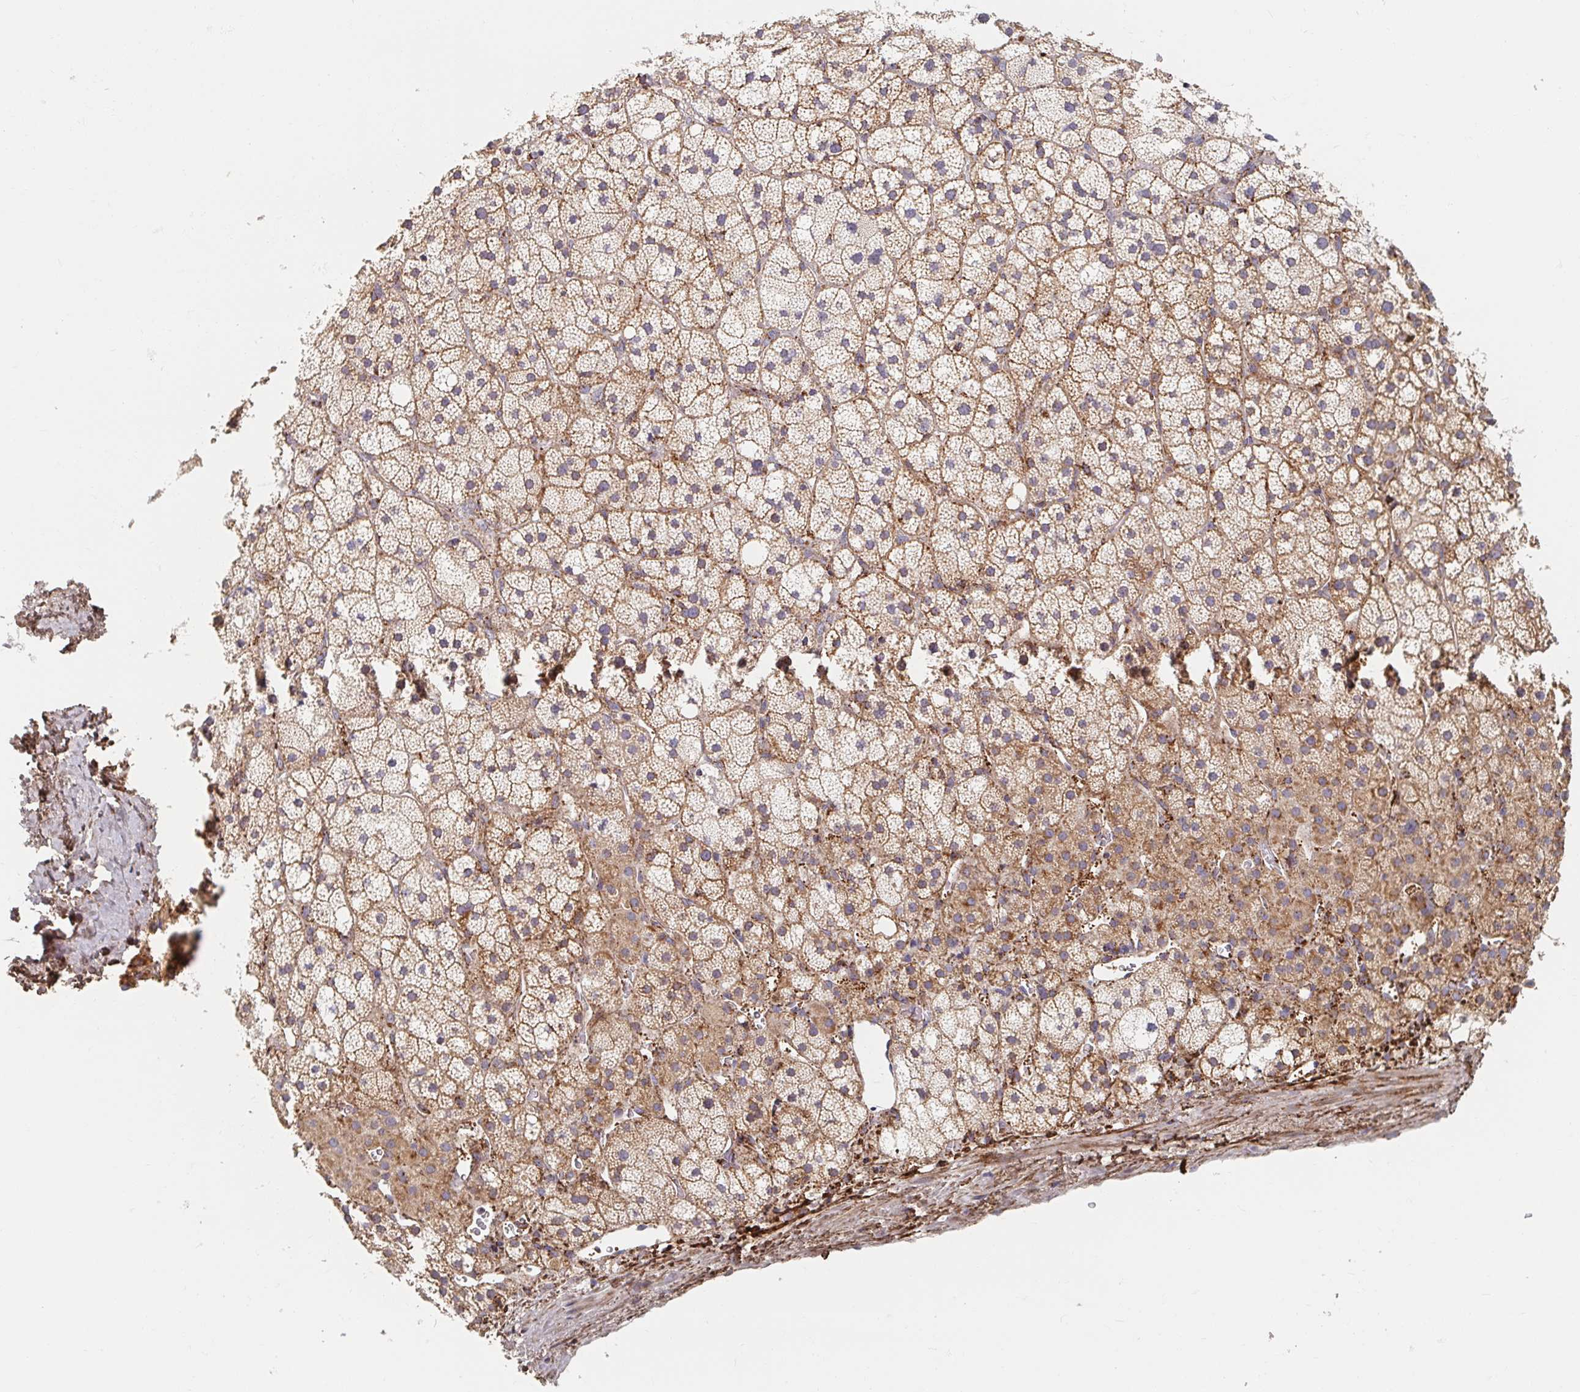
{"staining": {"intensity": "moderate", "quantity": ">75%", "location": "cytoplasmic/membranous"}, "tissue": "adrenal gland", "cell_type": "Glandular cells", "image_type": "normal", "snomed": [{"axis": "morphology", "description": "Normal tissue, NOS"}, {"axis": "topography", "description": "Adrenal gland"}], "caption": "About >75% of glandular cells in benign adrenal gland demonstrate moderate cytoplasmic/membranous protein expression as visualized by brown immunohistochemical staining.", "gene": "MAVS", "patient": {"sex": "male", "age": 53}}